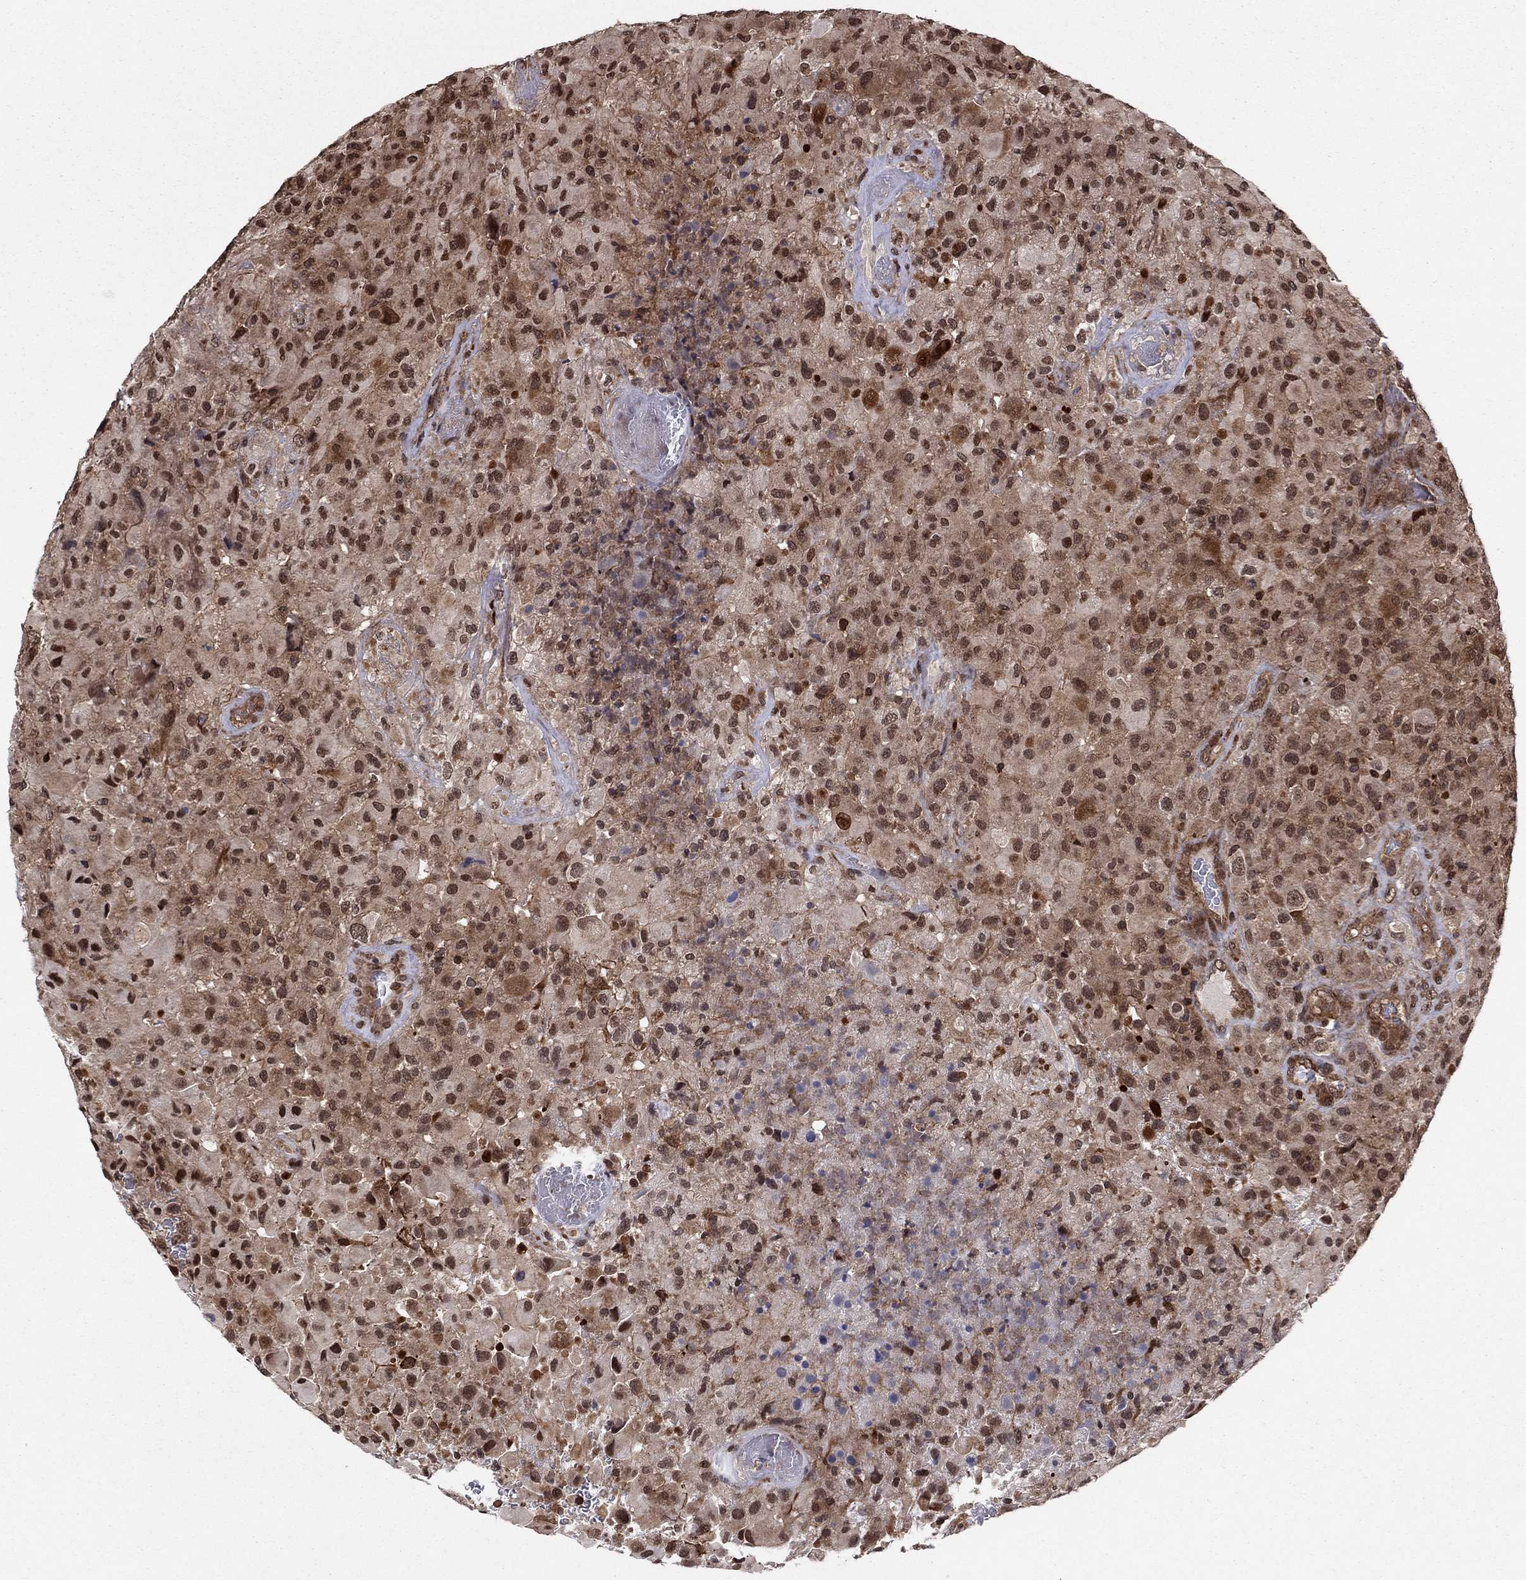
{"staining": {"intensity": "strong", "quantity": "25%-75%", "location": "cytoplasmic/membranous,nuclear"}, "tissue": "glioma", "cell_type": "Tumor cells", "image_type": "cancer", "snomed": [{"axis": "morphology", "description": "Glioma, malignant, High grade"}, {"axis": "topography", "description": "Cerebral cortex"}], "caption": "There is high levels of strong cytoplasmic/membranous and nuclear staining in tumor cells of malignant high-grade glioma, as demonstrated by immunohistochemical staining (brown color).", "gene": "SSX2IP", "patient": {"sex": "male", "age": 35}}